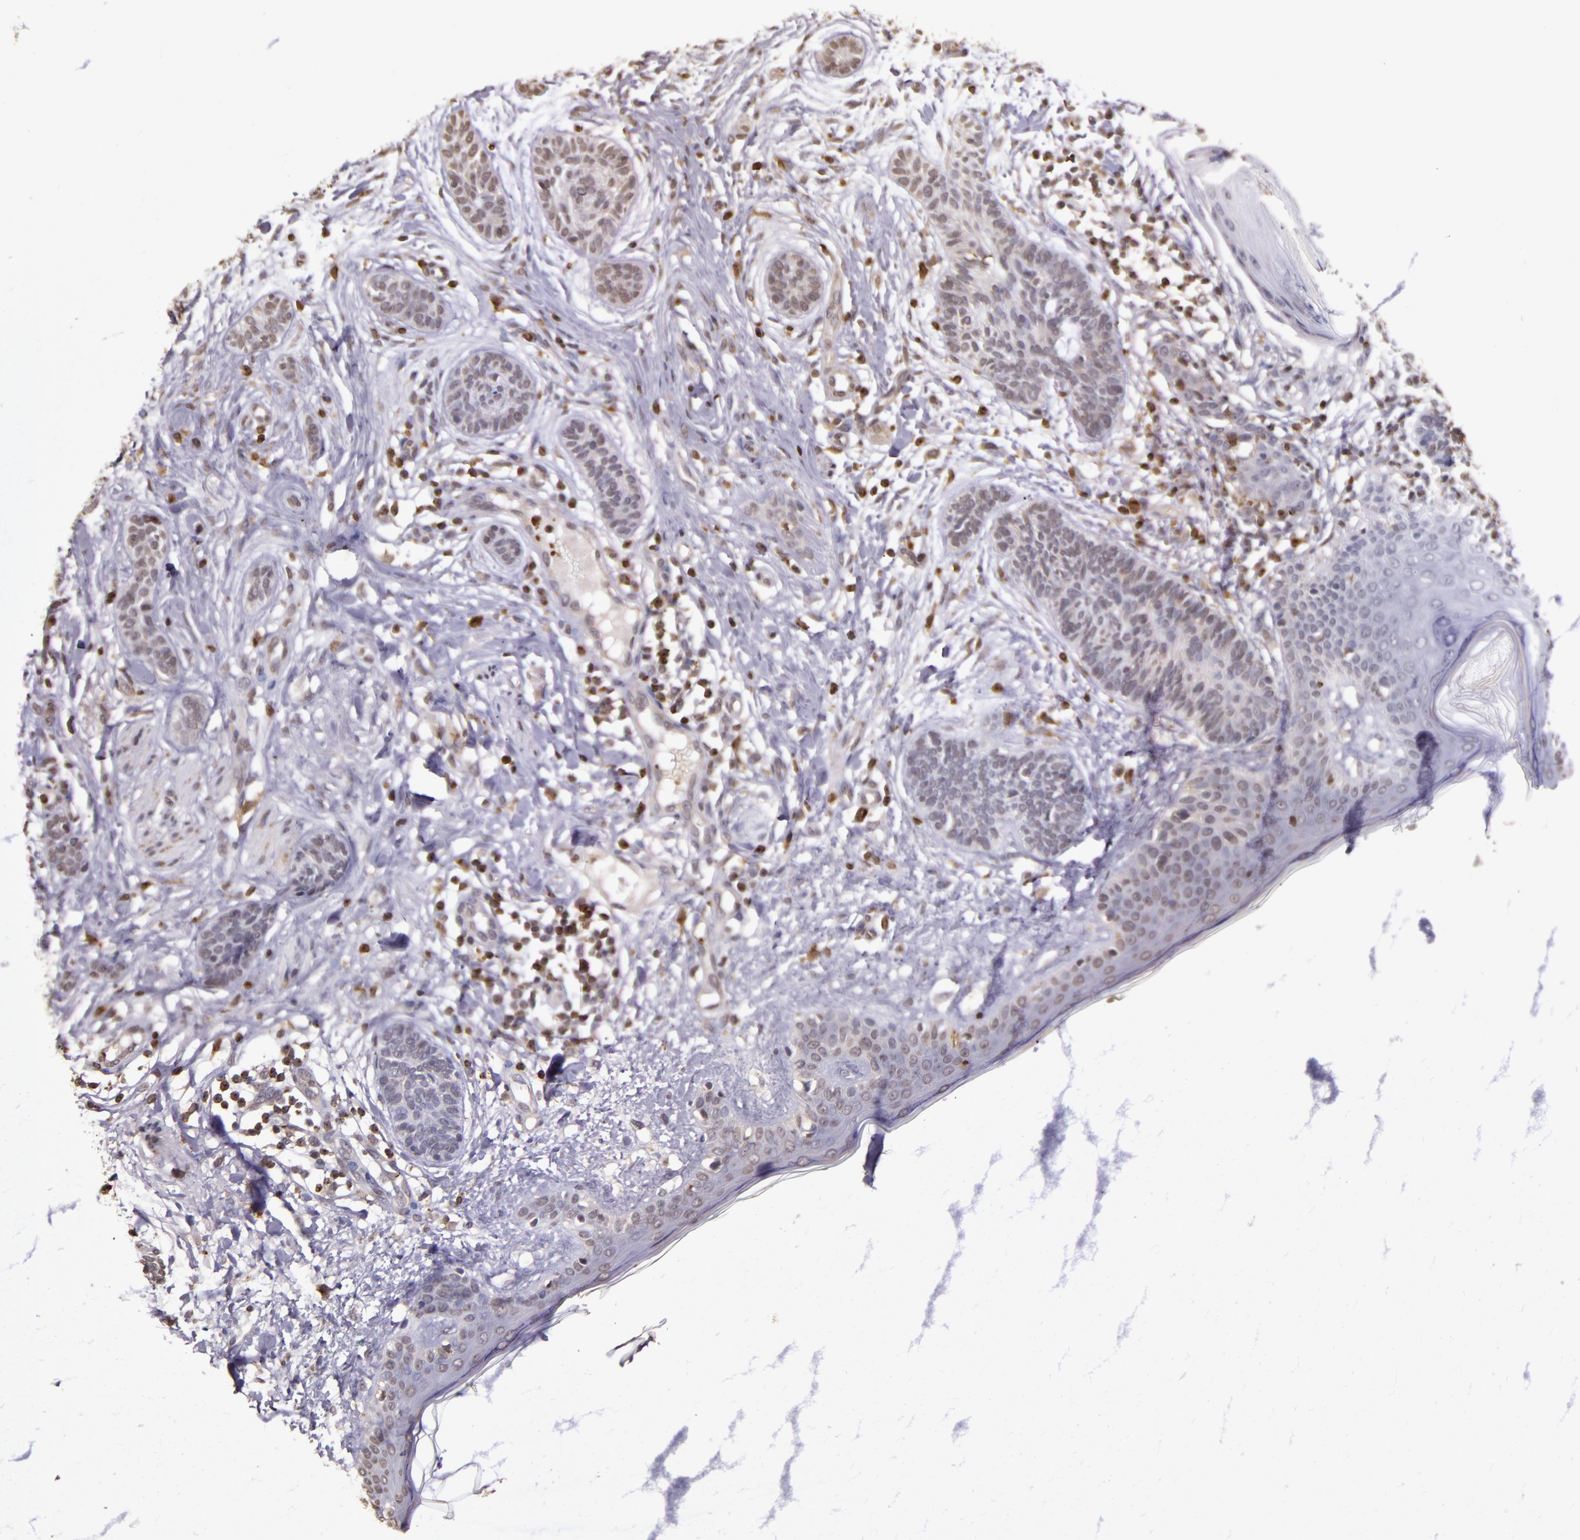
{"staining": {"intensity": "weak", "quantity": "25%-75%", "location": "cytoplasmic/membranous"}, "tissue": "skin cancer", "cell_type": "Tumor cells", "image_type": "cancer", "snomed": [{"axis": "morphology", "description": "Normal tissue, NOS"}, {"axis": "morphology", "description": "Basal cell carcinoma"}, {"axis": "topography", "description": "Skin"}], "caption": "Protein expression analysis of human basal cell carcinoma (skin) reveals weak cytoplasmic/membranous positivity in about 25%-75% of tumor cells. (Brightfield microscopy of DAB IHC at high magnification).", "gene": "SLC2A3", "patient": {"sex": "male", "age": 63}}